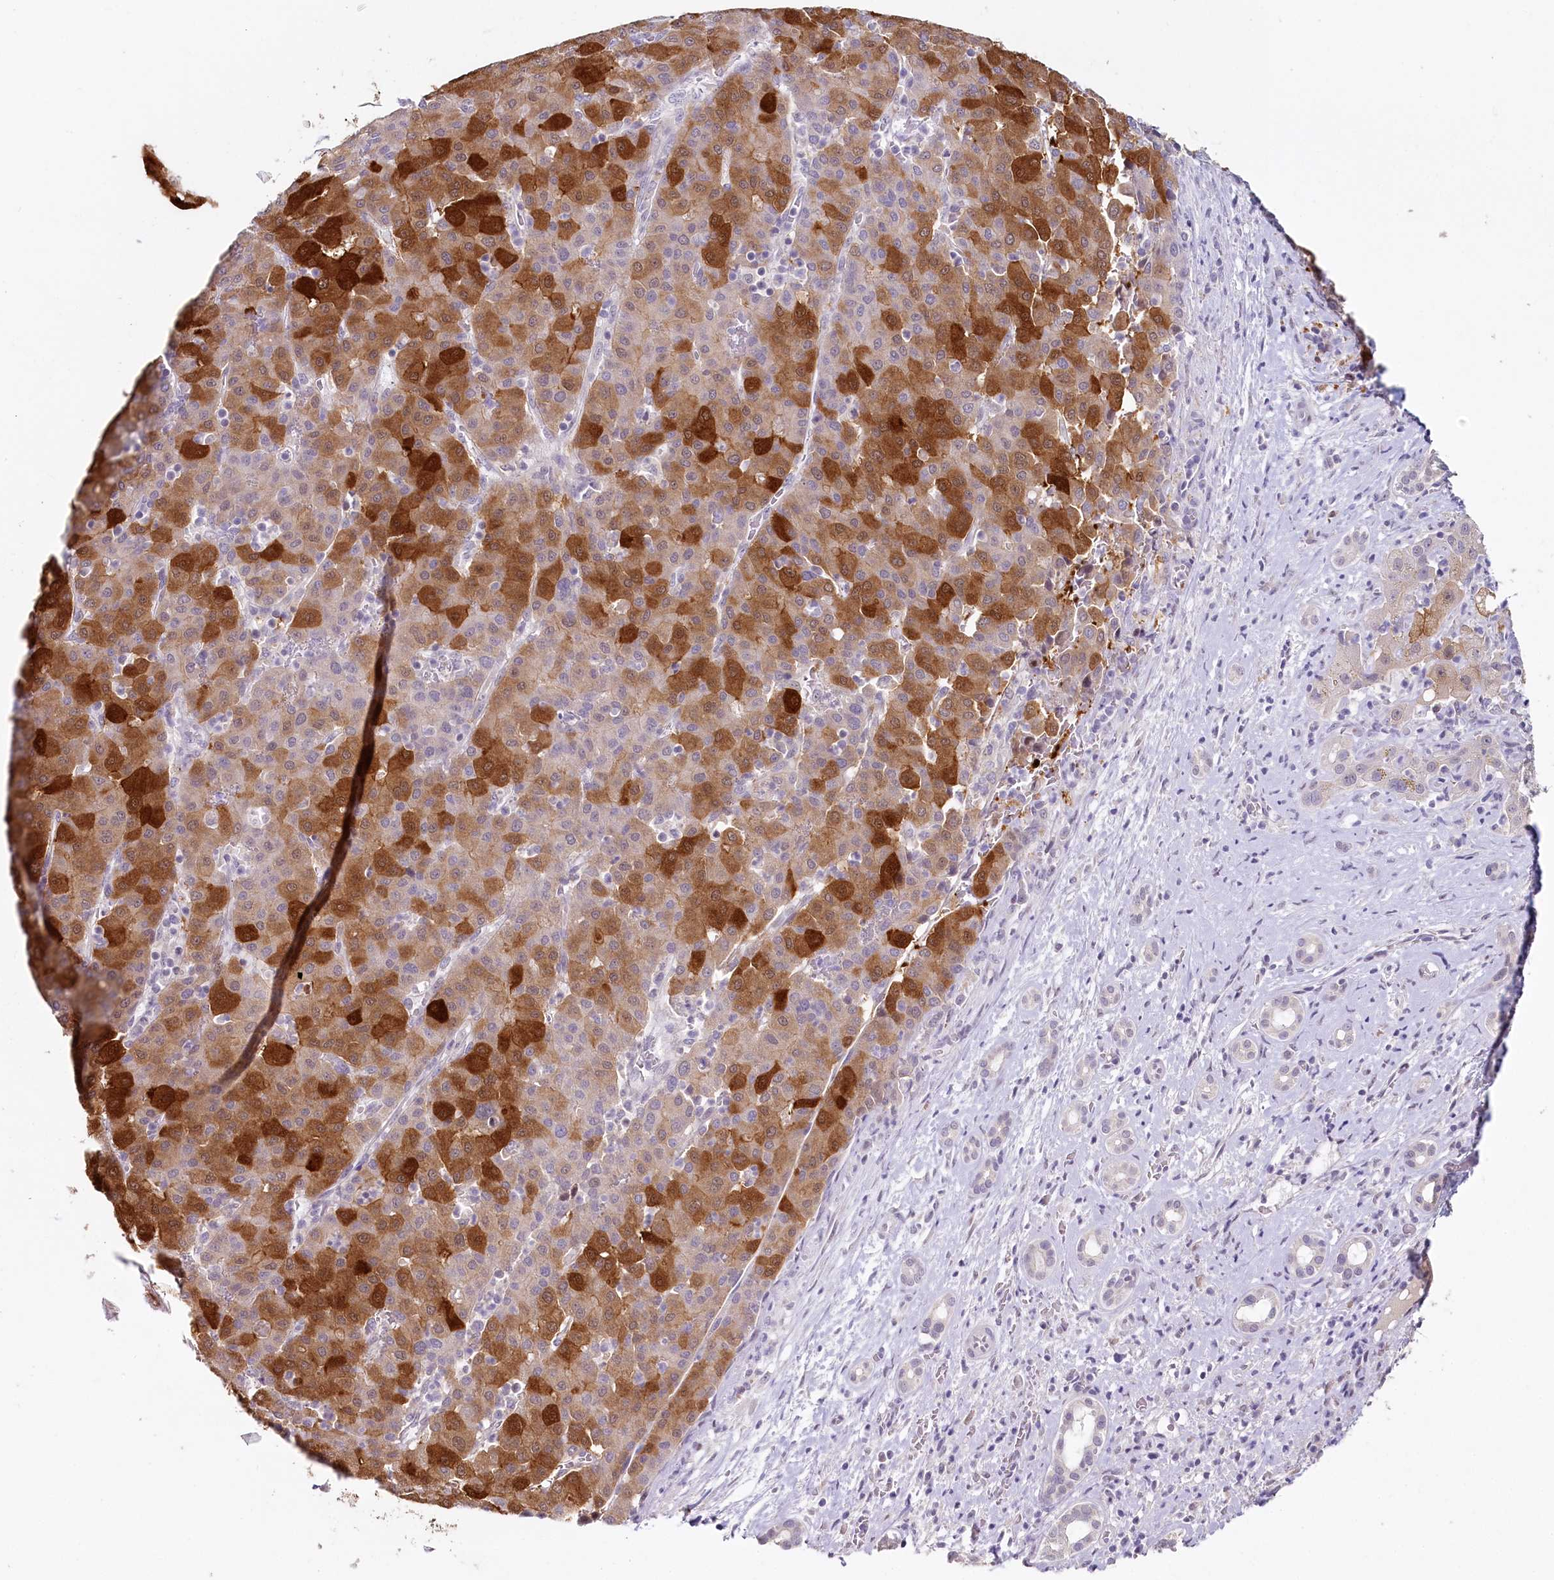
{"staining": {"intensity": "strong", "quantity": ">75%", "location": "cytoplasmic/membranous,nuclear"}, "tissue": "liver cancer", "cell_type": "Tumor cells", "image_type": "cancer", "snomed": [{"axis": "morphology", "description": "Carcinoma, Hepatocellular, NOS"}, {"axis": "topography", "description": "Liver"}], "caption": "Protein analysis of liver cancer tissue reveals strong cytoplasmic/membranous and nuclear expression in about >75% of tumor cells.", "gene": "HPD", "patient": {"sex": "male", "age": 65}}